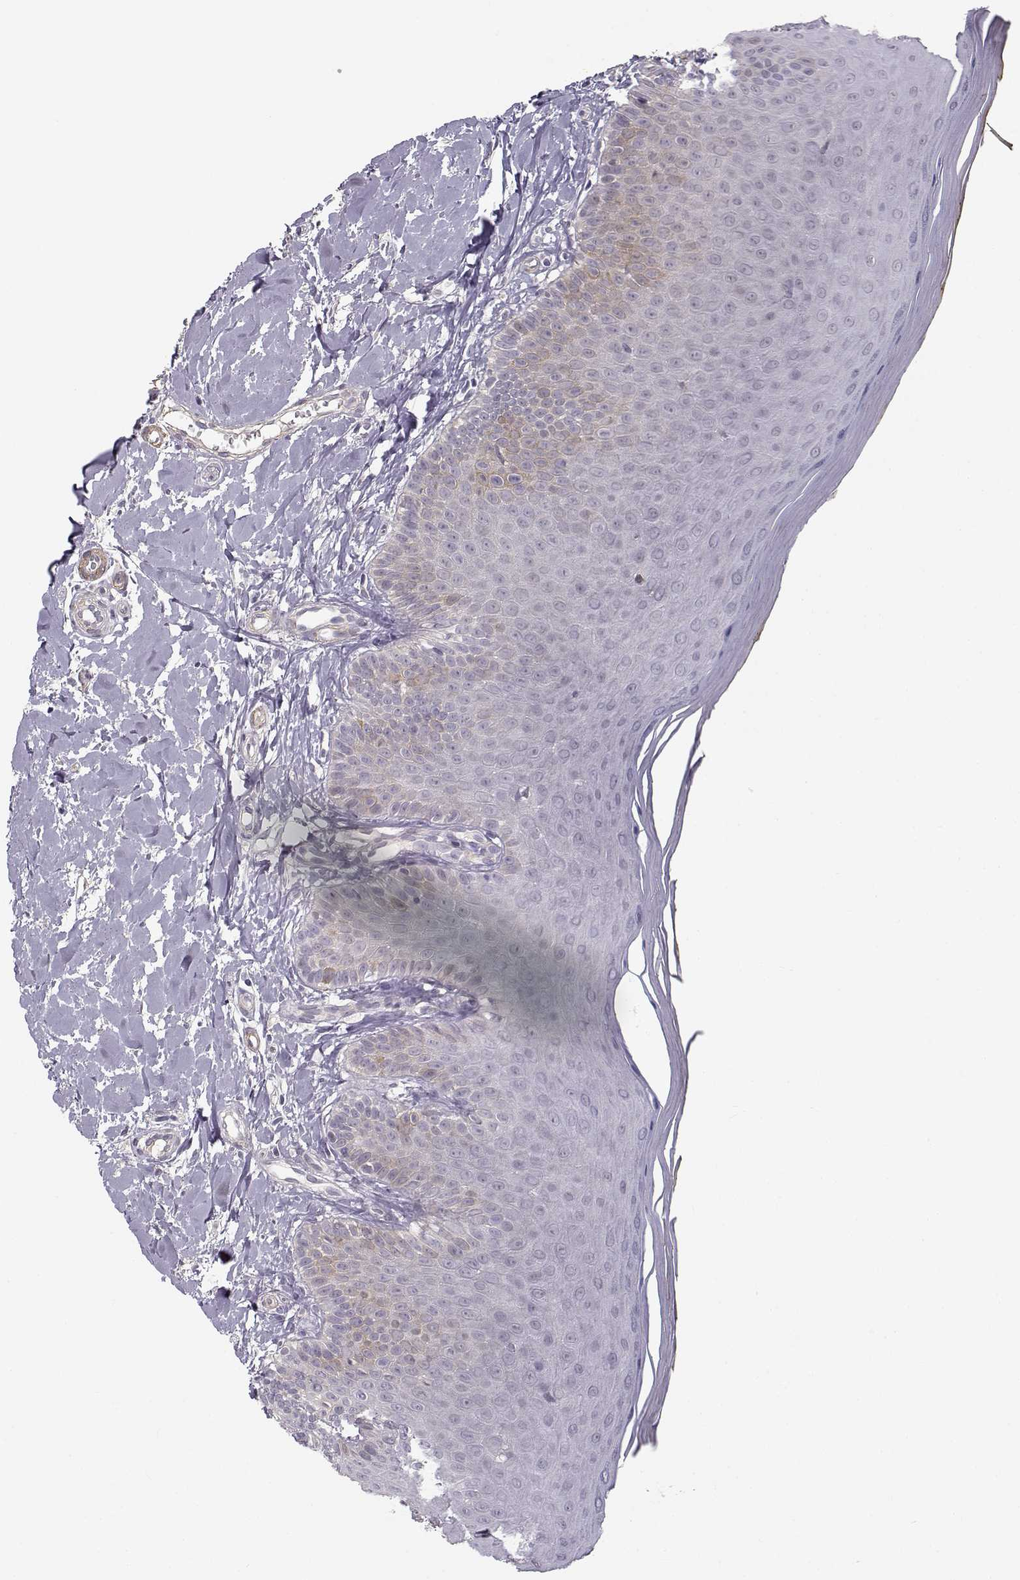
{"staining": {"intensity": "weak", "quantity": "<25%", "location": "cytoplasmic/membranous"}, "tissue": "oral mucosa", "cell_type": "Squamous epithelial cells", "image_type": "normal", "snomed": [{"axis": "morphology", "description": "Normal tissue, NOS"}, {"axis": "topography", "description": "Oral tissue"}], "caption": "High magnification brightfield microscopy of benign oral mucosa stained with DAB (3,3'-diaminobenzidine) (brown) and counterstained with hematoxylin (blue): squamous epithelial cells show no significant positivity.", "gene": "RGS9BP", "patient": {"sex": "female", "age": 43}}